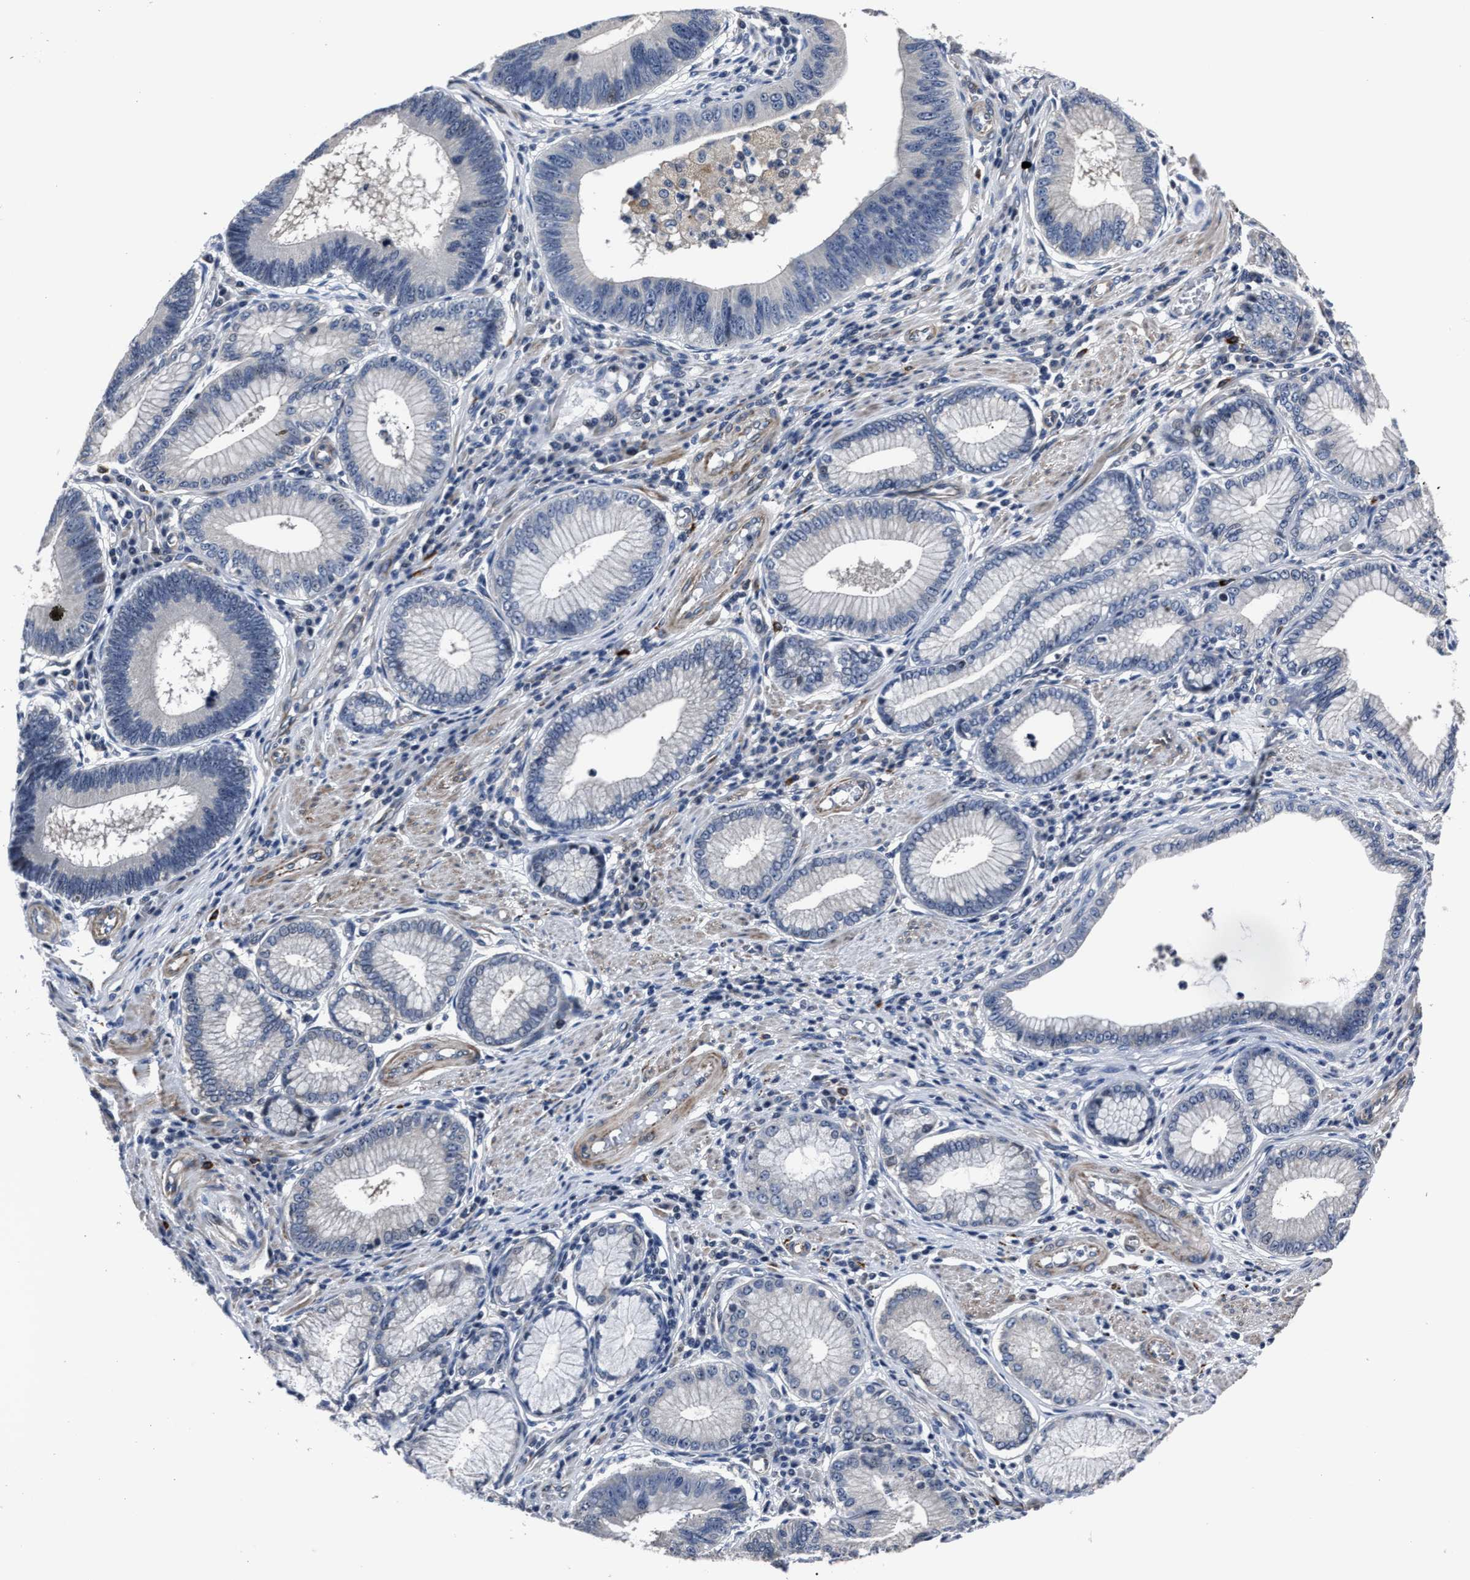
{"staining": {"intensity": "negative", "quantity": "none", "location": "none"}, "tissue": "stomach cancer", "cell_type": "Tumor cells", "image_type": "cancer", "snomed": [{"axis": "morphology", "description": "Adenocarcinoma, NOS"}, {"axis": "topography", "description": "Stomach"}], "caption": "Image shows no significant protein positivity in tumor cells of stomach cancer (adenocarcinoma).", "gene": "RSBN1L", "patient": {"sex": "male", "age": 59}}